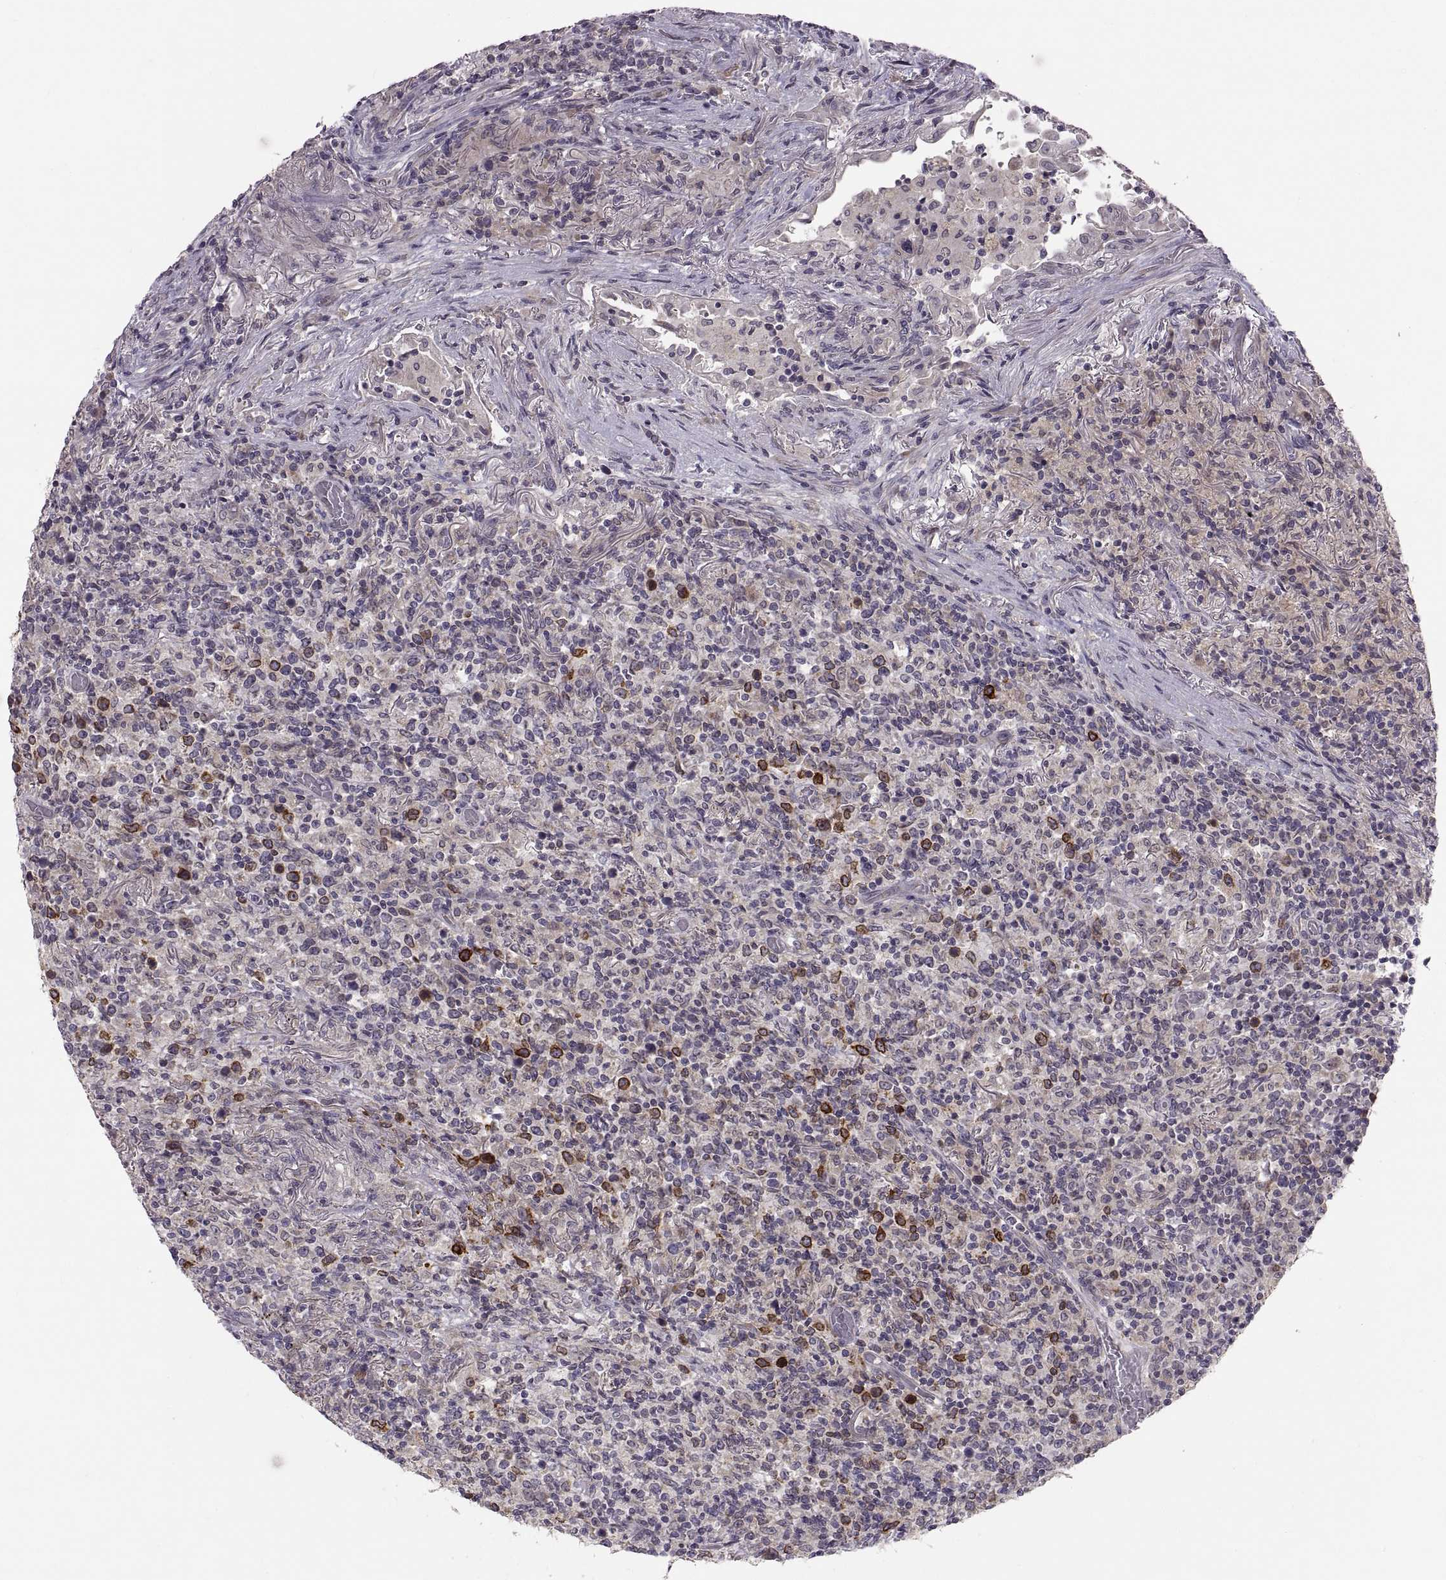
{"staining": {"intensity": "negative", "quantity": "none", "location": "none"}, "tissue": "lymphoma", "cell_type": "Tumor cells", "image_type": "cancer", "snomed": [{"axis": "morphology", "description": "Malignant lymphoma, non-Hodgkin's type, High grade"}, {"axis": "topography", "description": "Lung"}], "caption": "Human malignant lymphoma, non-Hodgkin's type (high-grade) stained for a protein using IHC displays no staining in tumor cells.", "gene": "HMGCR", "patient": {"sex": "male", "age": 79}}